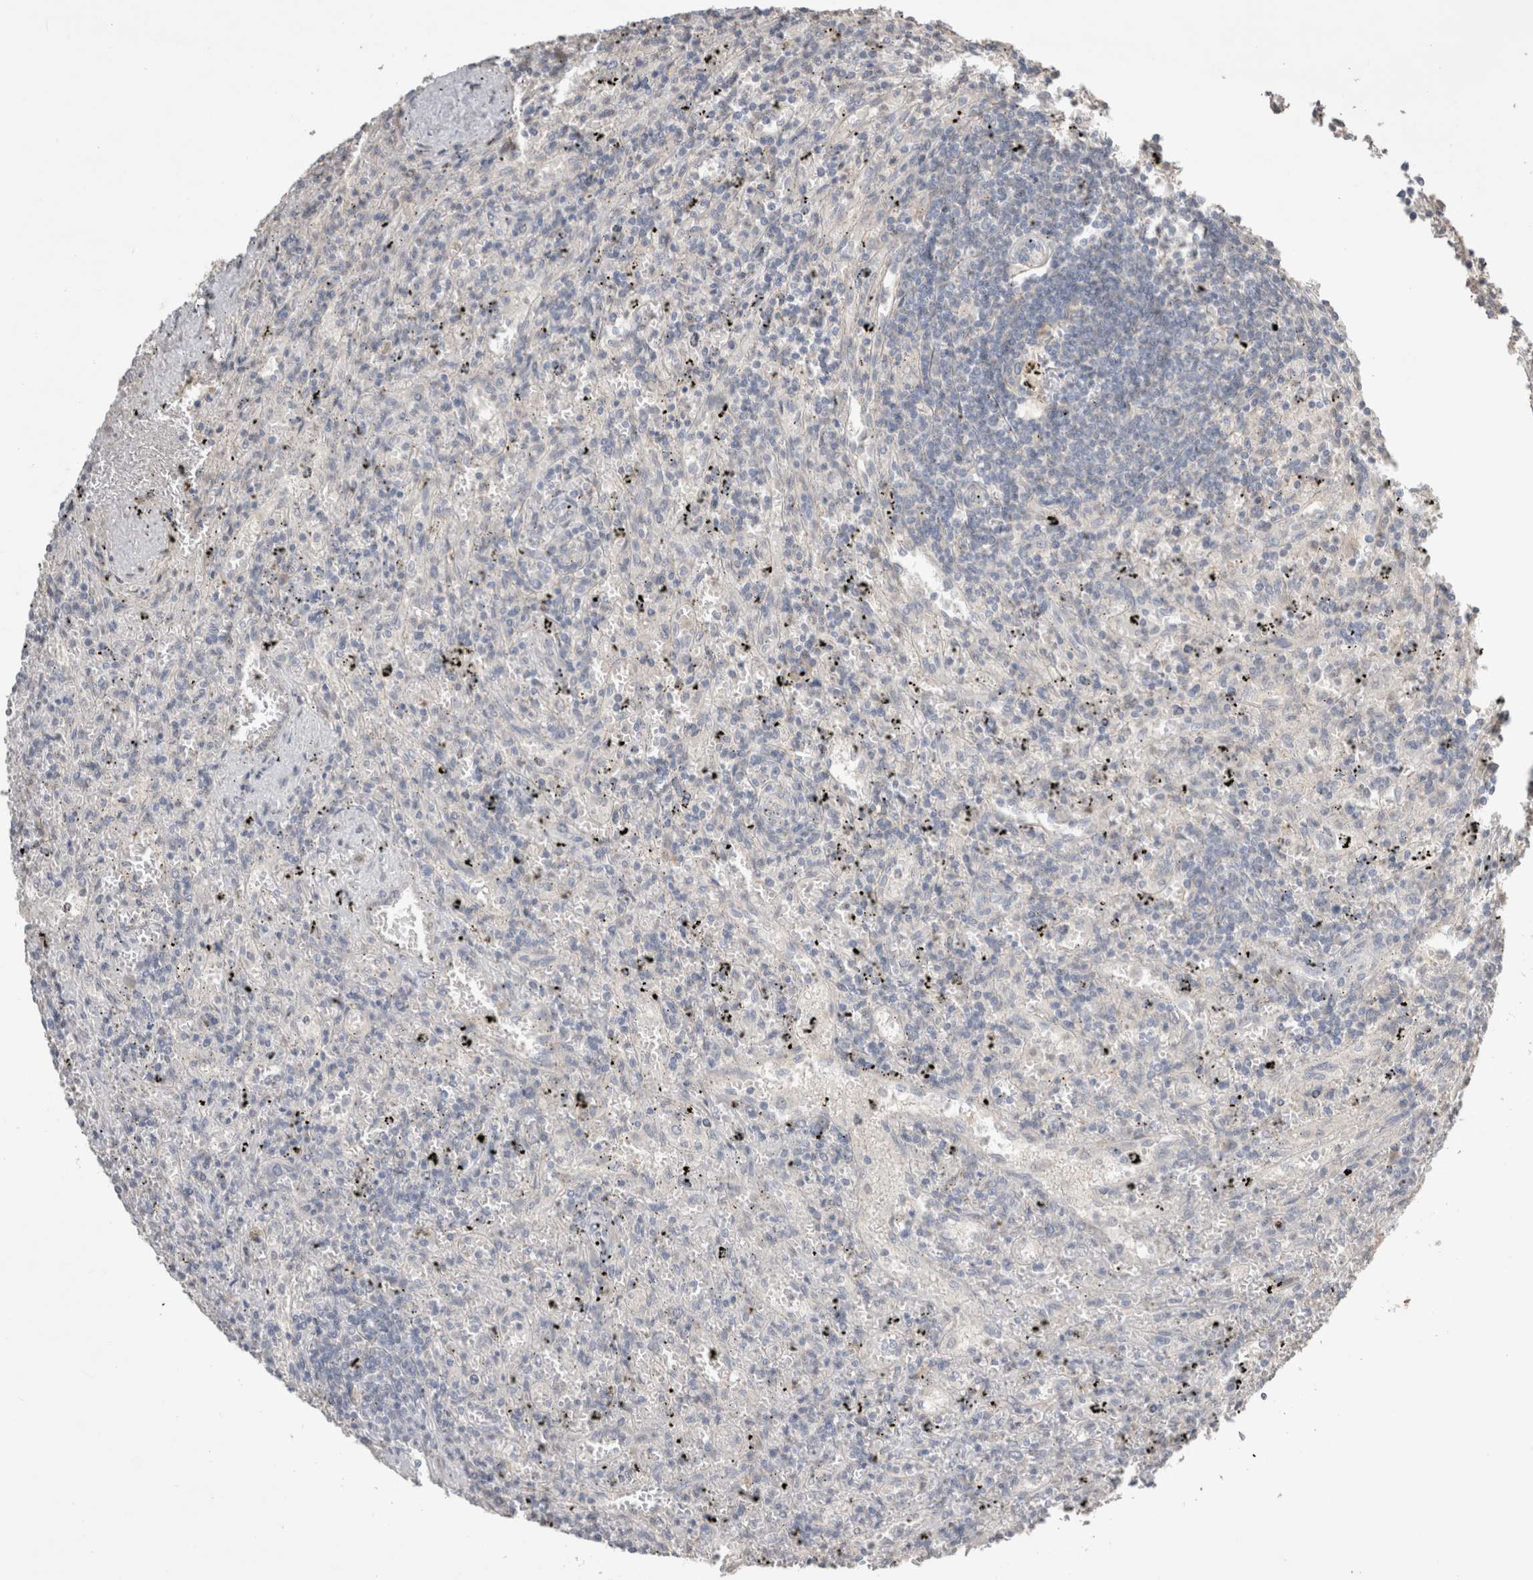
{"staining": {"intensity": "negative", "quantity": "none", "location": "none"}, "tissue": "lymphoma", "cell_type": "Tumor cells", "image_type": "cancer", "snomed": [{"axis": "morphology", "description": "Malignant lymphoma, non-Hodgkin's type, Low grade"}, {"axis": "topography", "description": "Spleen"}], "caption": "Protein analysis of lymphoma shows no significant staining in tumor cells.", "gene": "NAALADL2", "patient": {"sex": "male", "age": 76}}